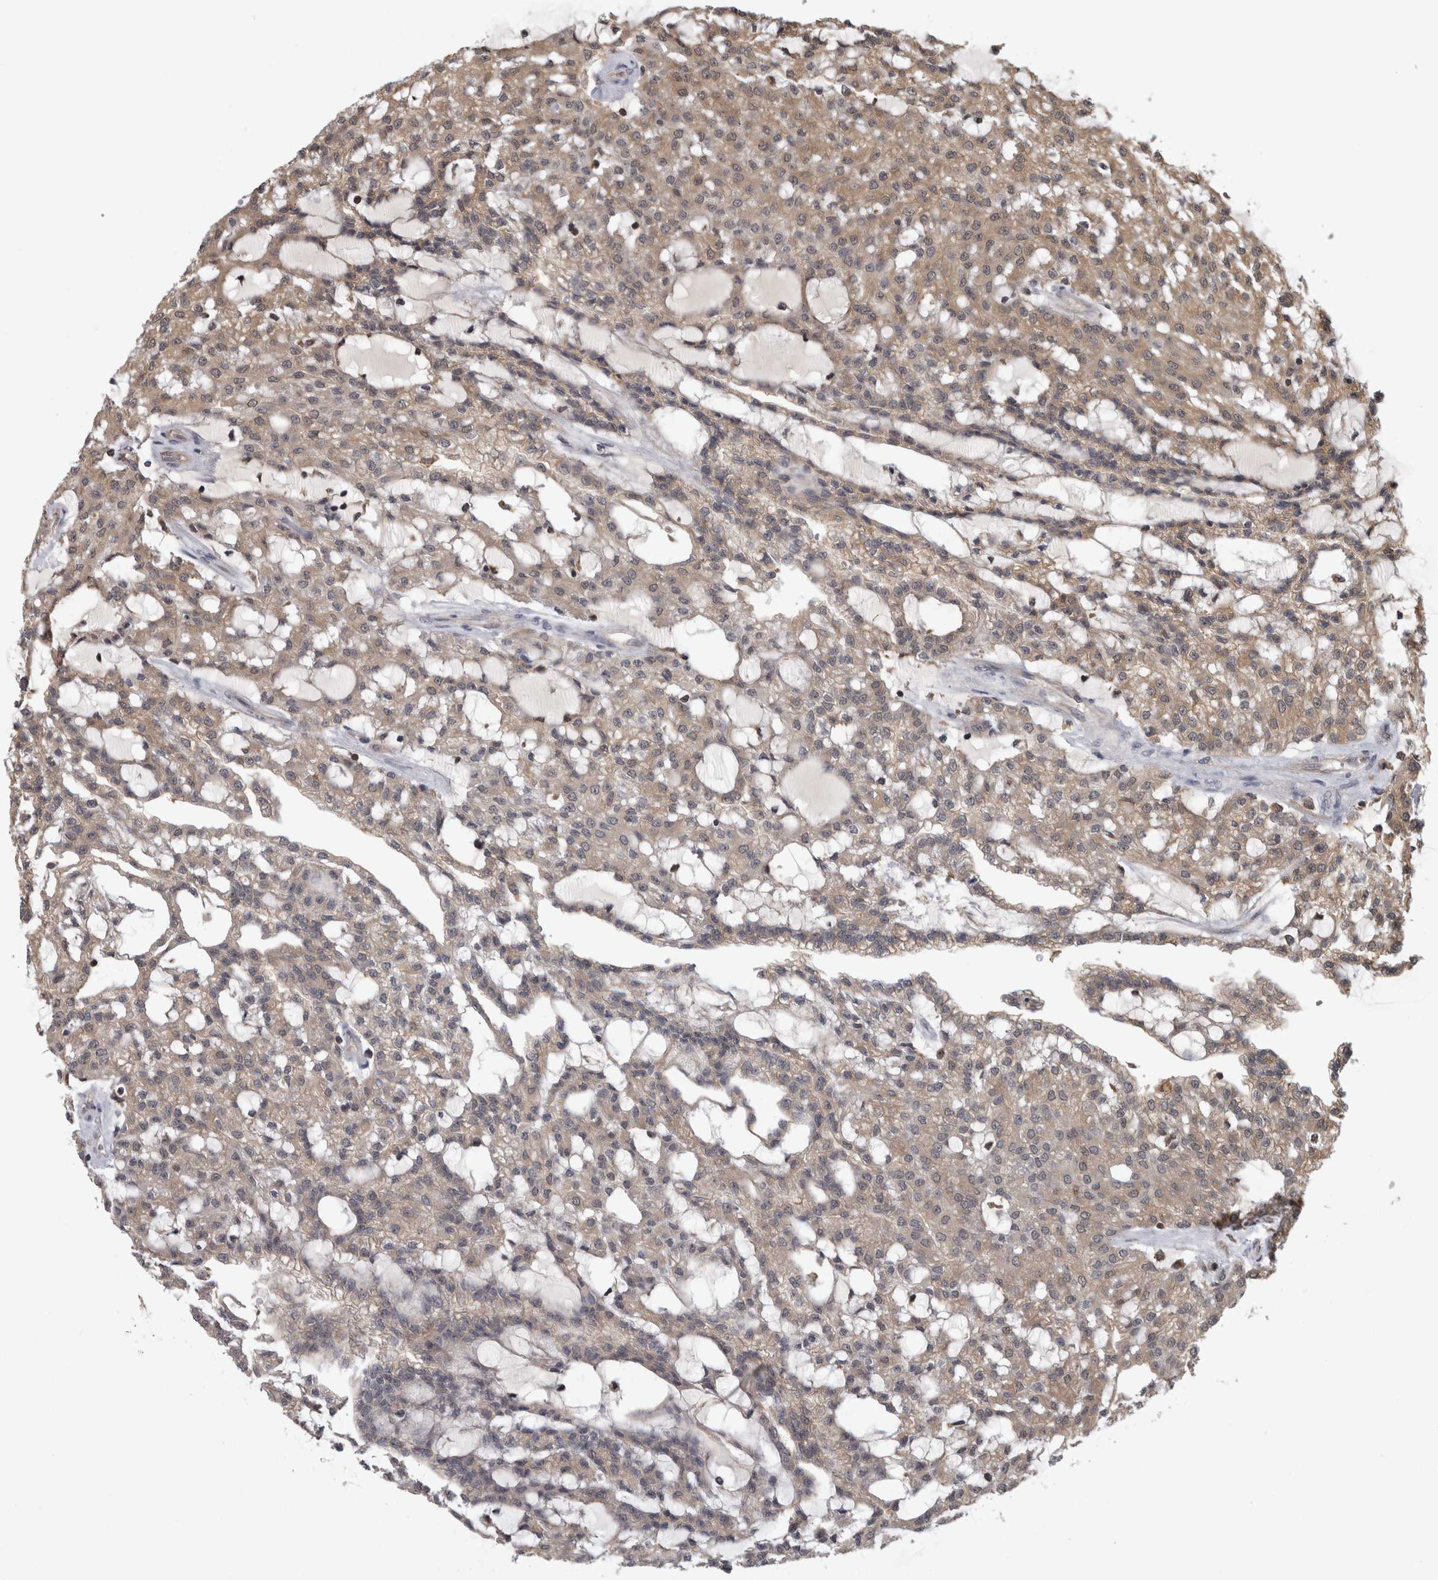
{"staining": {"intensity": "weak", "quantity": ">75%", "location": "cytoplasmic/membranous"}, "tissue": "renal cancer", "cell_type": "Tumor cells", "image_type": "cancer", "snomed": [{"axis": "morphology", "description": "Adenocarcinoma, NOS"}, {"axis": "topography", "description": "Kidney"}], "caption": "Protein expression by immunohistochemistry (IHC) reveals weak cytoplasmic/membranous expression in approximately >75% of tumor cells in renal adenocarcinoma.", "gene": "APRT", "patient": {"sex": "male", "age": 63}}